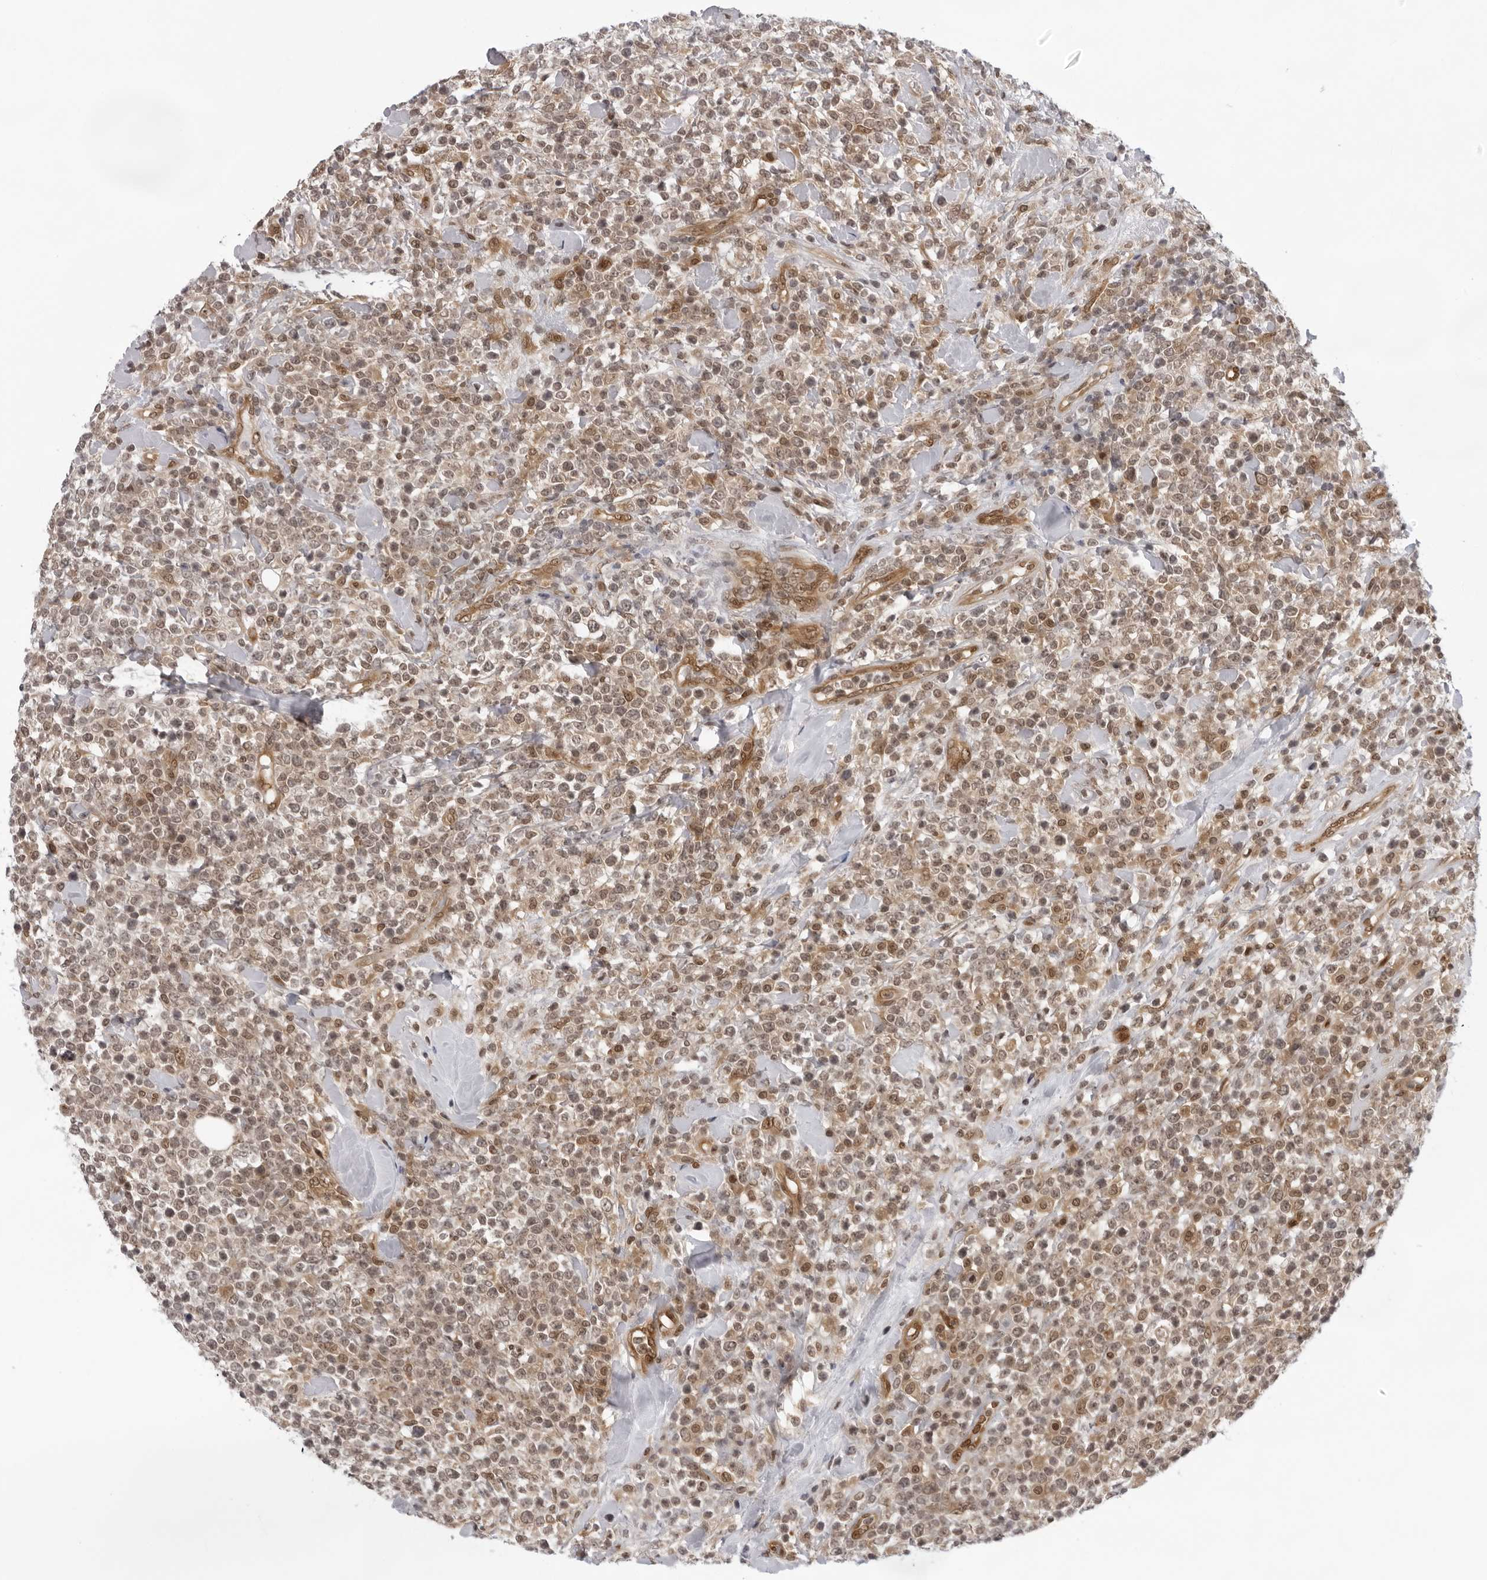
{"staining": {"intensity": "weak", "quantity": ">75%", "location": "cytoplasmic/membranous,nuclear"}, "tissue": "lymphoma", "cell_type": "Tumor cells", "image_type": "cancer", "snomed": [{"axis": "morphology", "description": "Malignant lymphoma, non-Hodgkin's type, High grade"}, {"axis": "topography", "description": "Colon"}], "caption": "An immunohistochemistry photomicrograph of neoplastic tissue is shown. Protein staining in brown labels weak cytoplasmic/membranous and nuclear positivity in malignant lymphoma, non-Hodgkin's type (high-grade) within tumor cells.", "gene": "CASP7", "patient": {"sex": "female", "age": 53}}